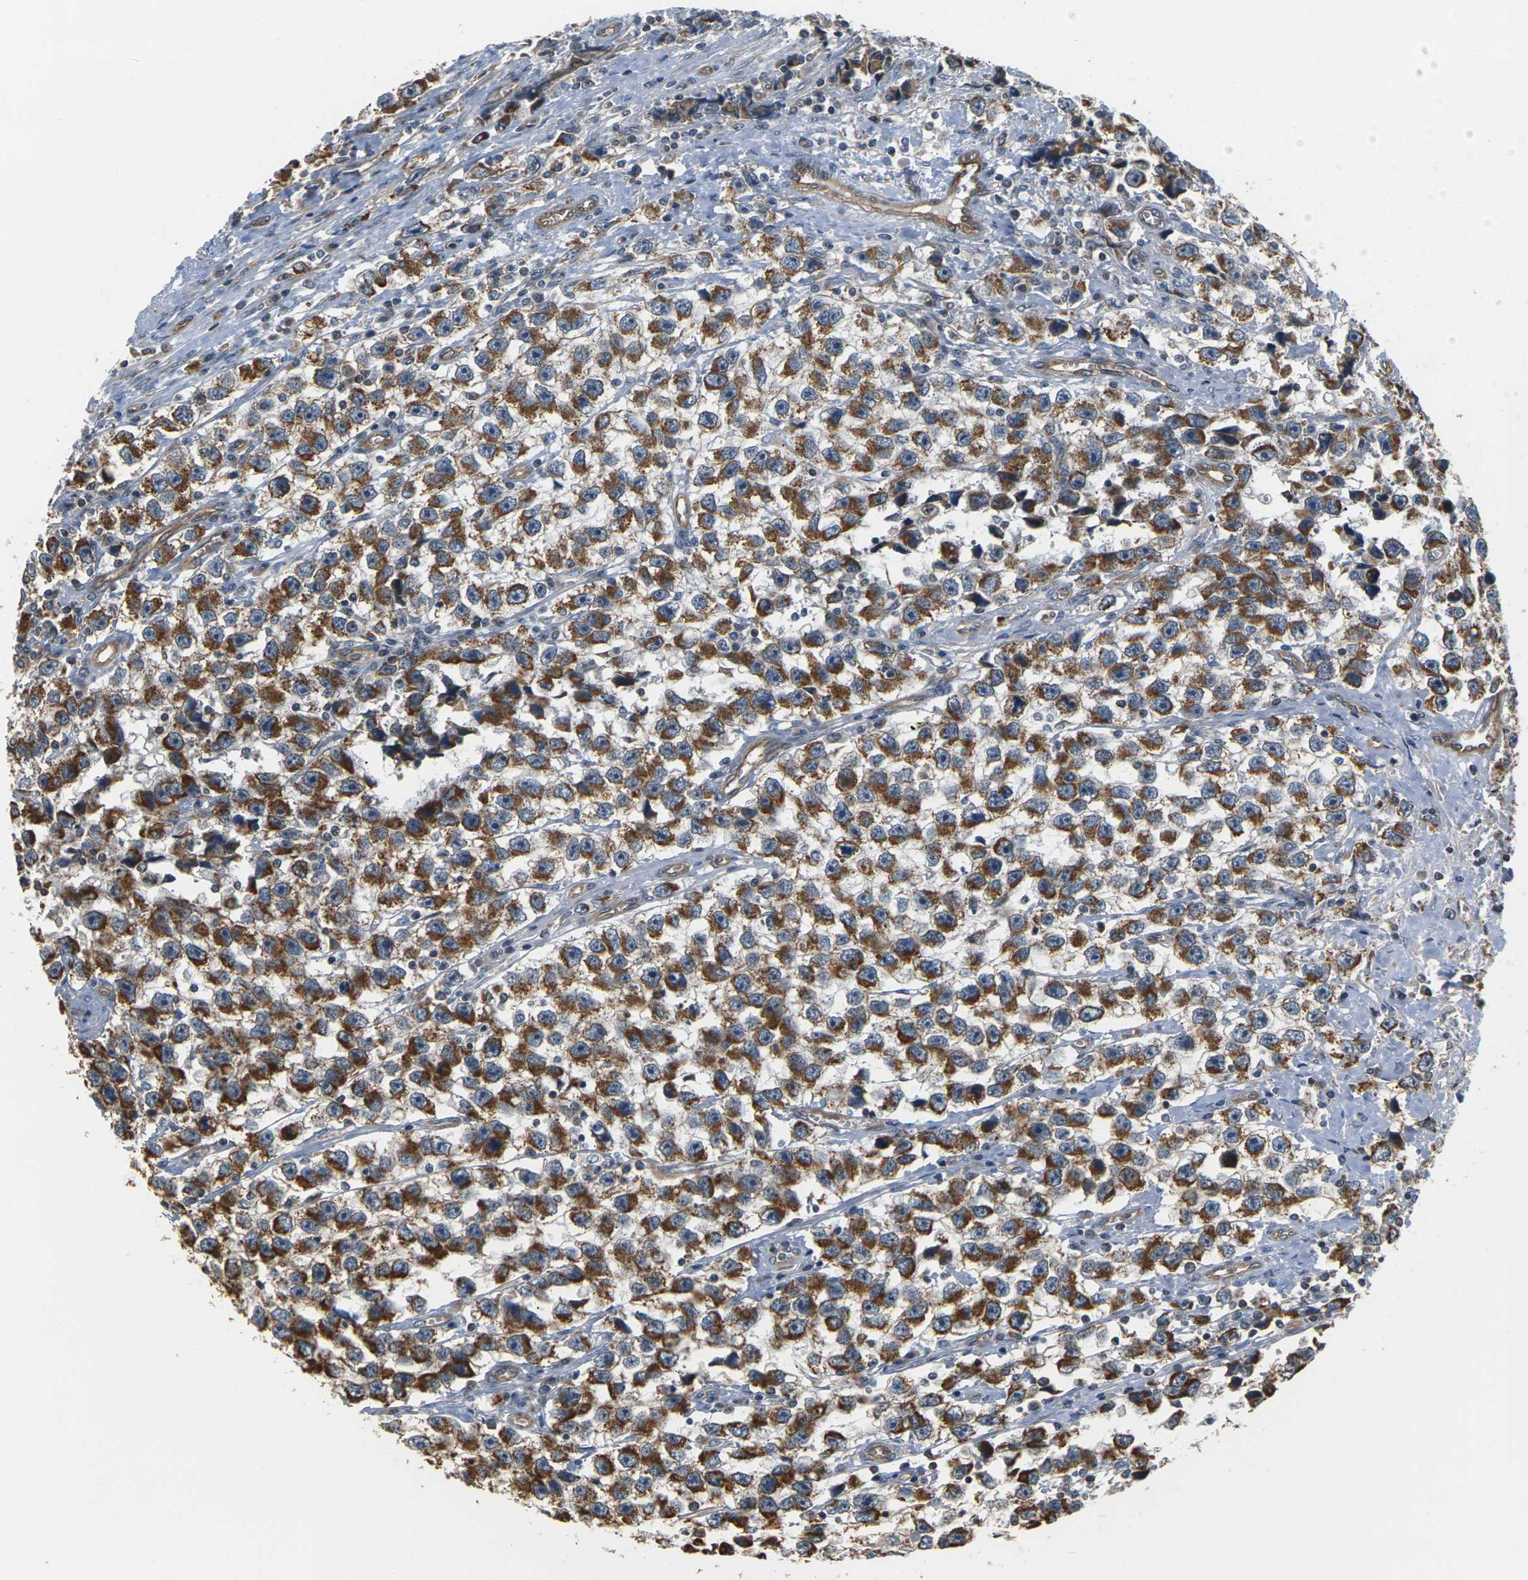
{"staining": {"intensity": "moderate", "quantity": ">75%", "location": "cytoplasmic/membranous"}, "tissue": "testis cancer", "cell_type": "Tumor cells", "image_type": "cancer", "snomed": [{"axis": "morphology", "description": "Seminoma, NOS"}, {"axis": "topography", "description": "Testis"}], "caption": "A brown stain highlights moderate cytoplasmic/membranous expression of a protein in human testis seminoma tumor cells.", "gene": "PCDHB4", "patient": {"sex": "male", "age": 33}}